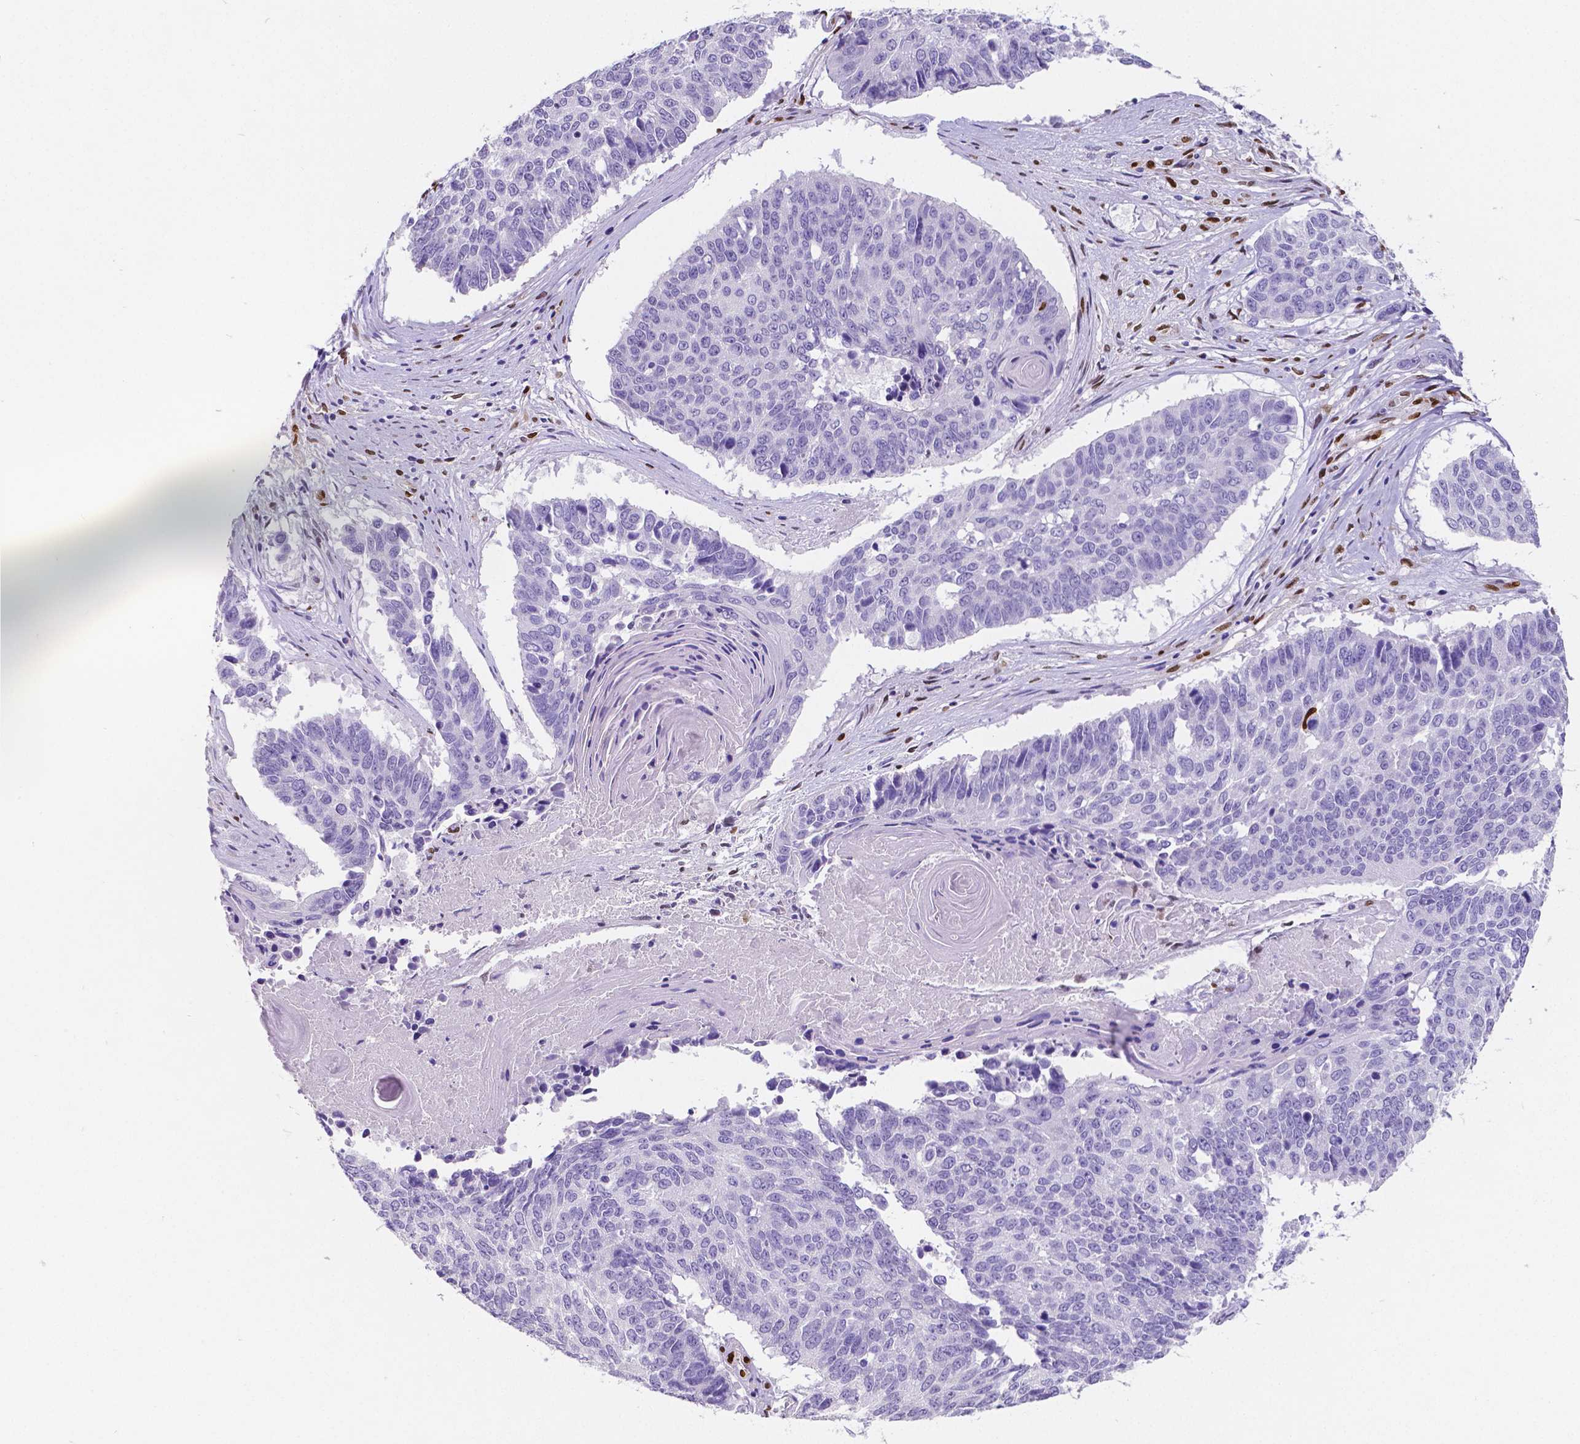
{"staining": {"intensity": "negative", "quantity": "none", "location": "none"}, "tissue": "lung cancer", "cell_type": "Tumor cells", "image_type": "cancer", "snomed": [{"axis": "morphology", "description": "Squamous cell carcinoma, NOS"}, {"axis": "topography", "description": "Lung"}], "caption": "IHC of human lung squamous cell carcinoma exhibits no positivity in tumor cells. (DAB (3,3'-diaminobenzidine) immunohistochemistry with hematoxylin counter stain).", "gene": "MEF2C", "patient": {"sex": "male", "age": 73}}